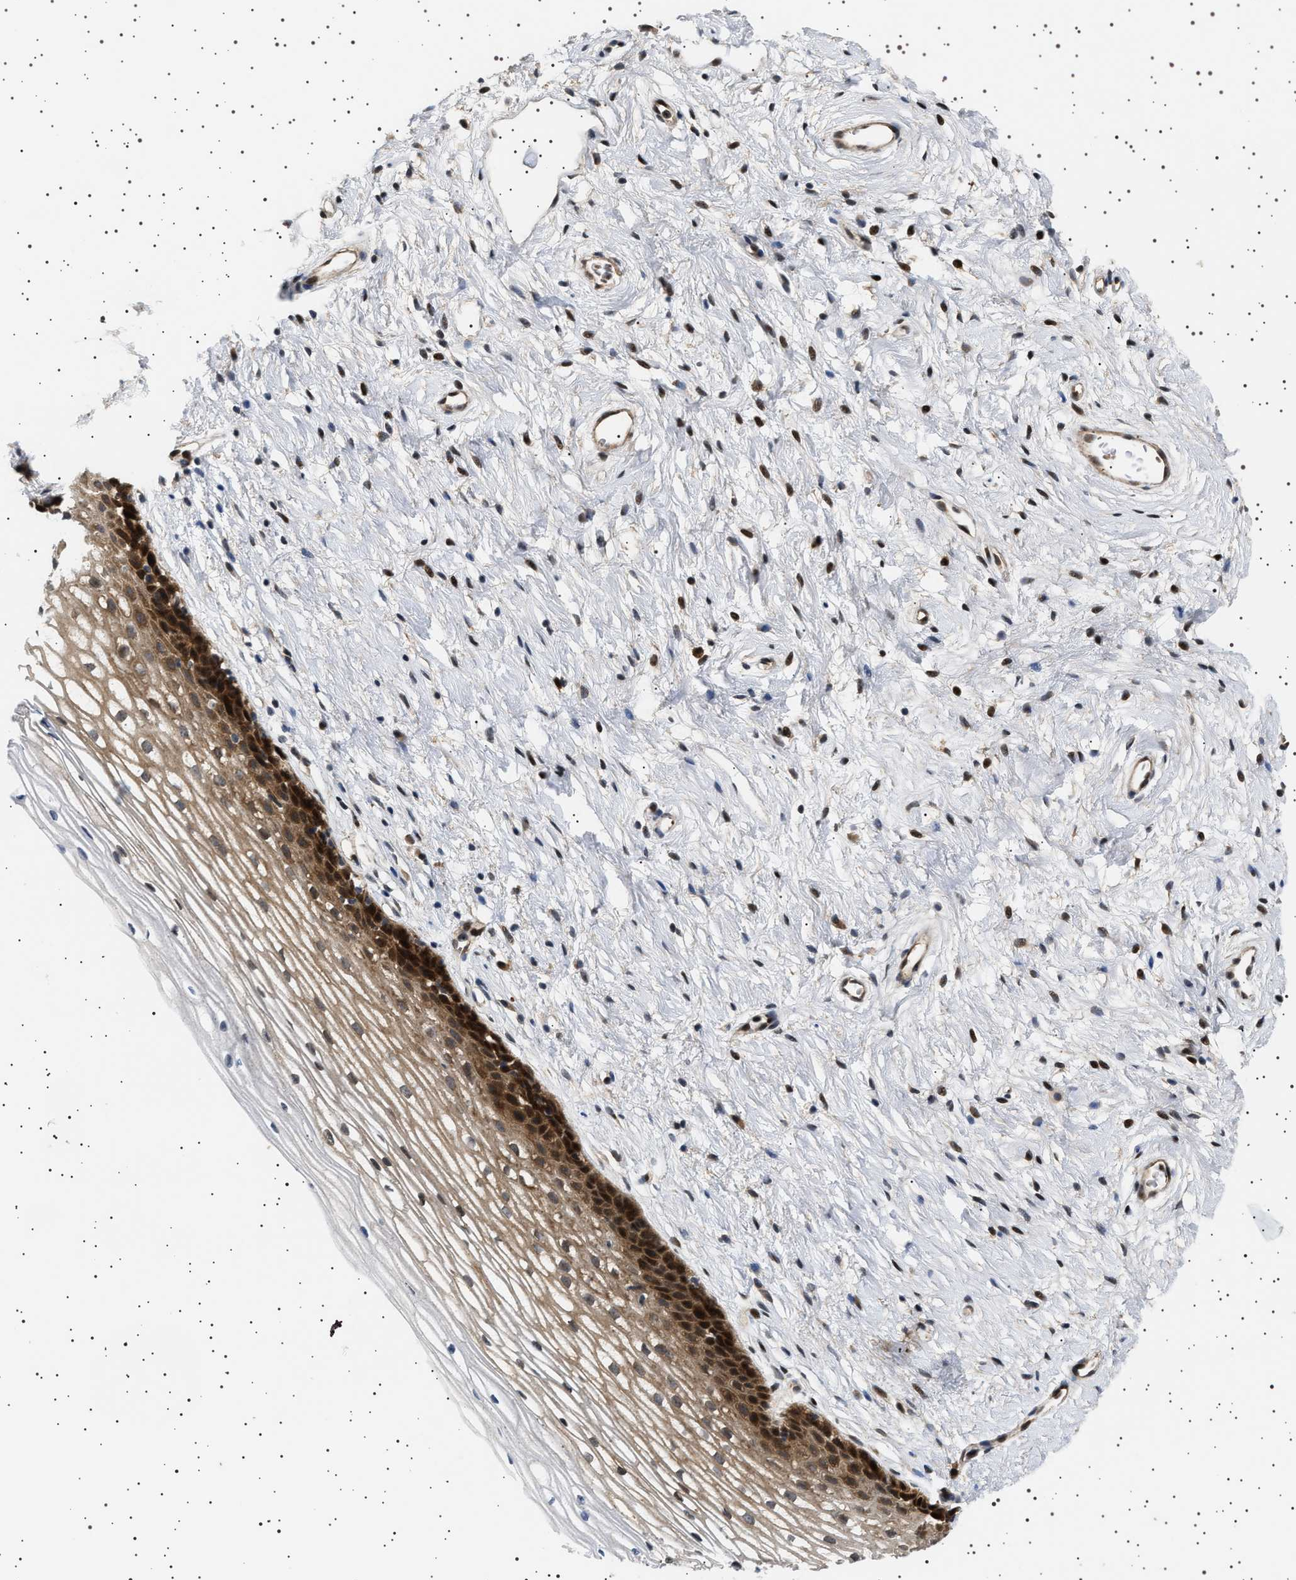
{"staining": {"intensity": "strong", "quantity": ">75%", "location": "cytoplasmic/membranous,nuclear"}, "tissue": "cervix", "cell_type": "Squamous epithelial cells", "image_type": "normal", "snomed": [{"axis": "morphology", "description": "Normal tissue, NOS"}, {"axis": "topography", "description": "Cervix"}], "caption": "IHC (DAB (3,3'-diaminobenzidine)) staining of normal human cervix displays strong cytoplasmic/membranous,nuclear protein expression in approximately >75% of squamous epithelial cells.", "gene": "BAG3", "patient": {"sex": "female", "age": 77}}